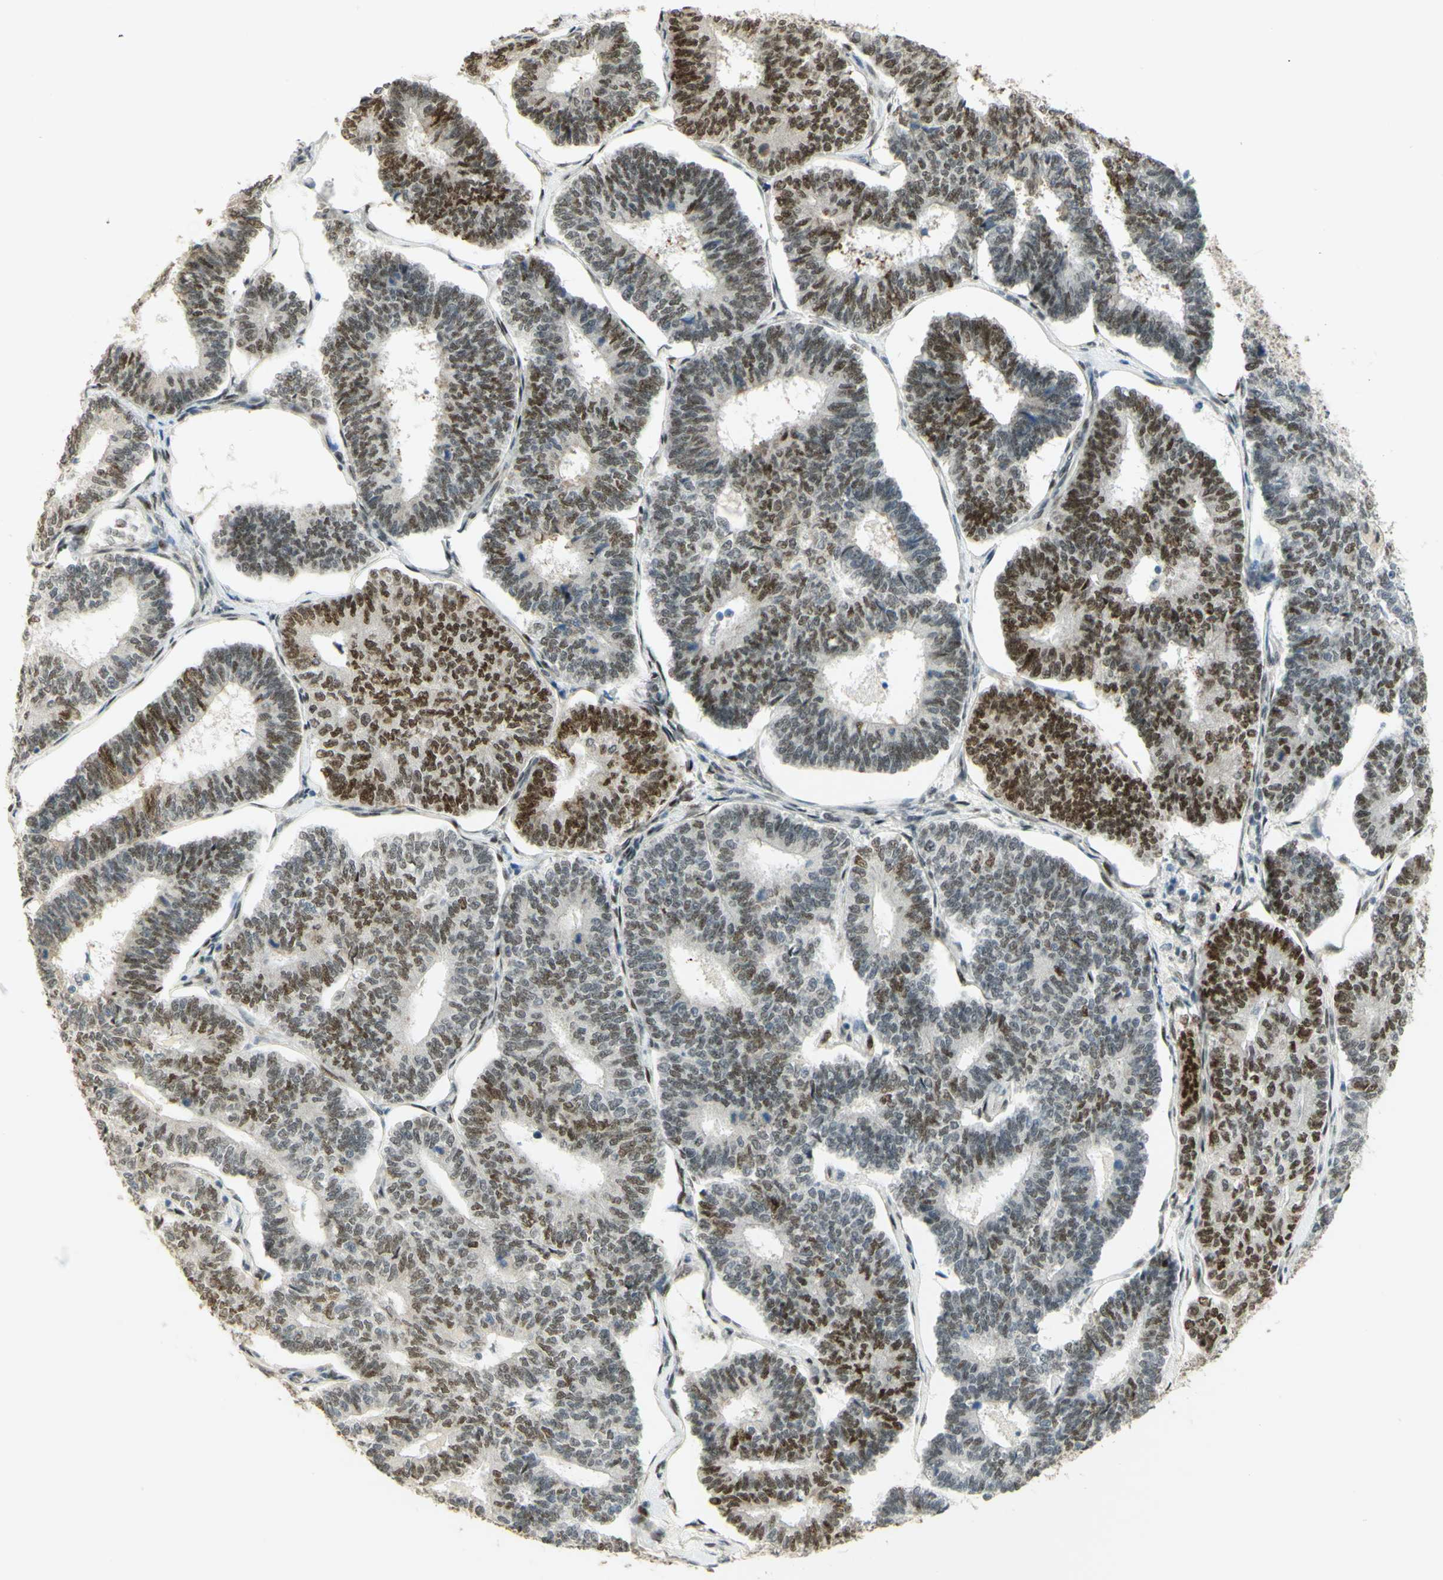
{"staining": {"intensity": "moderate", "quantity": "25%-75%", "location": "nuclear"}, "tissue": "endometrial cancer", "cell_type": "Tumor cells", "image_type": "cancer", "snomed": [{"axis": "morphology", "description": "Adenocarcinoma, NOS"}, {"axis": "topography", "description": "Endometrium"}], "caption": "Immunohistochemical staining of human adenocarcinoma (endometrial) exhibits medium levels of moderate nuclear positivity in approximately 25%-75% of tumor cells. The protein is shown in brown color, while the nuclei are stained blue.", "gene": "DDX1", "patient": {"sex": "female", "age": 70}}